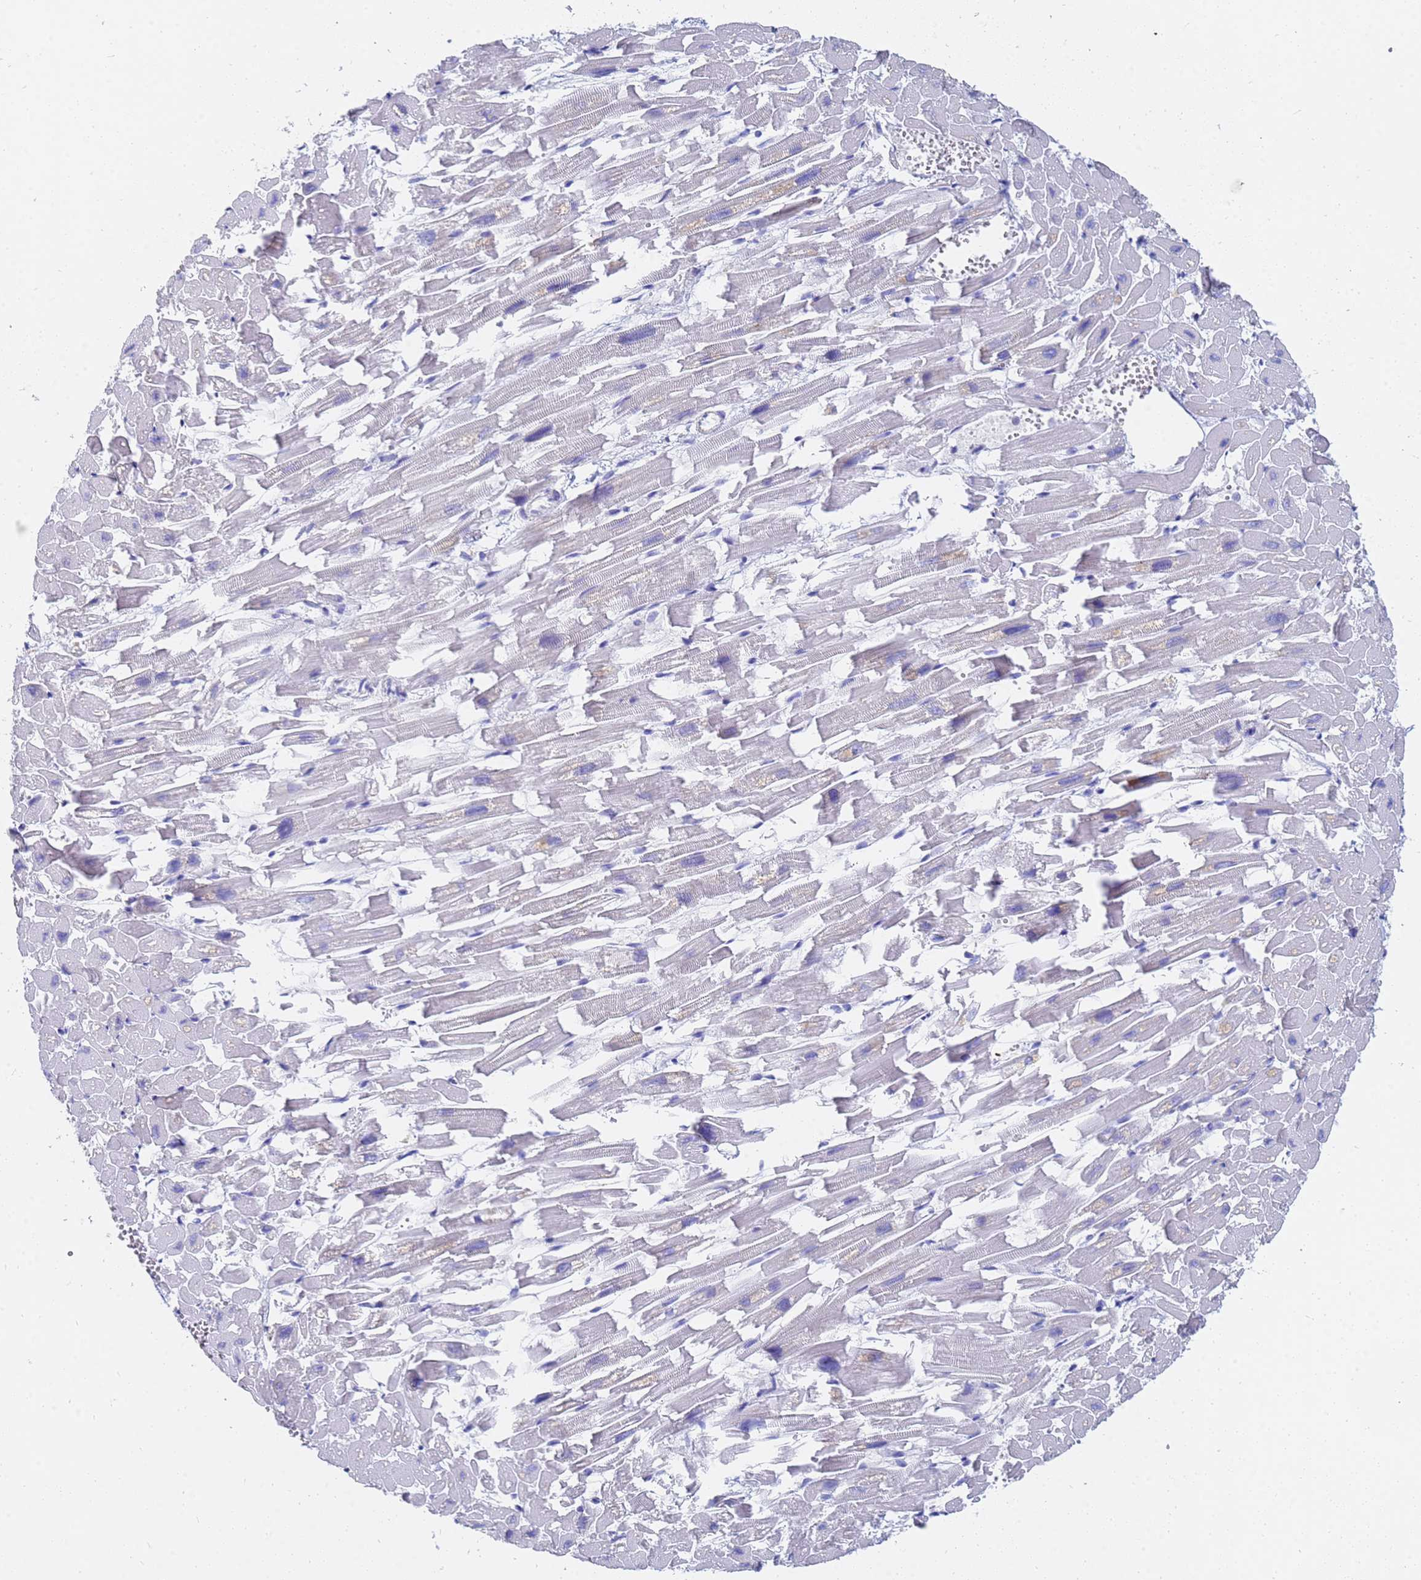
{"staining": {"intensity": "negative", "quantity": "none", "location": "none"}, "tissue": "heart muscle", "cell_type": "Cardiomyocytes", "image_type": "normal", "snomed": [{"axis": "morphology", "description": "Normal tissue, NOS"}, {"axis": "topography", "description": "Heart"}], "caption": "High magnification brightfield microscopy of unremarkable heart muscle stained with DAB (3,3'-diaminobenzidine) (brown) and counterstained with hematoxylin (blue): cardiomyocytes show no significant expression.", "gene": "C2orf72", "patient": {"sex": "female", "age": 64}}